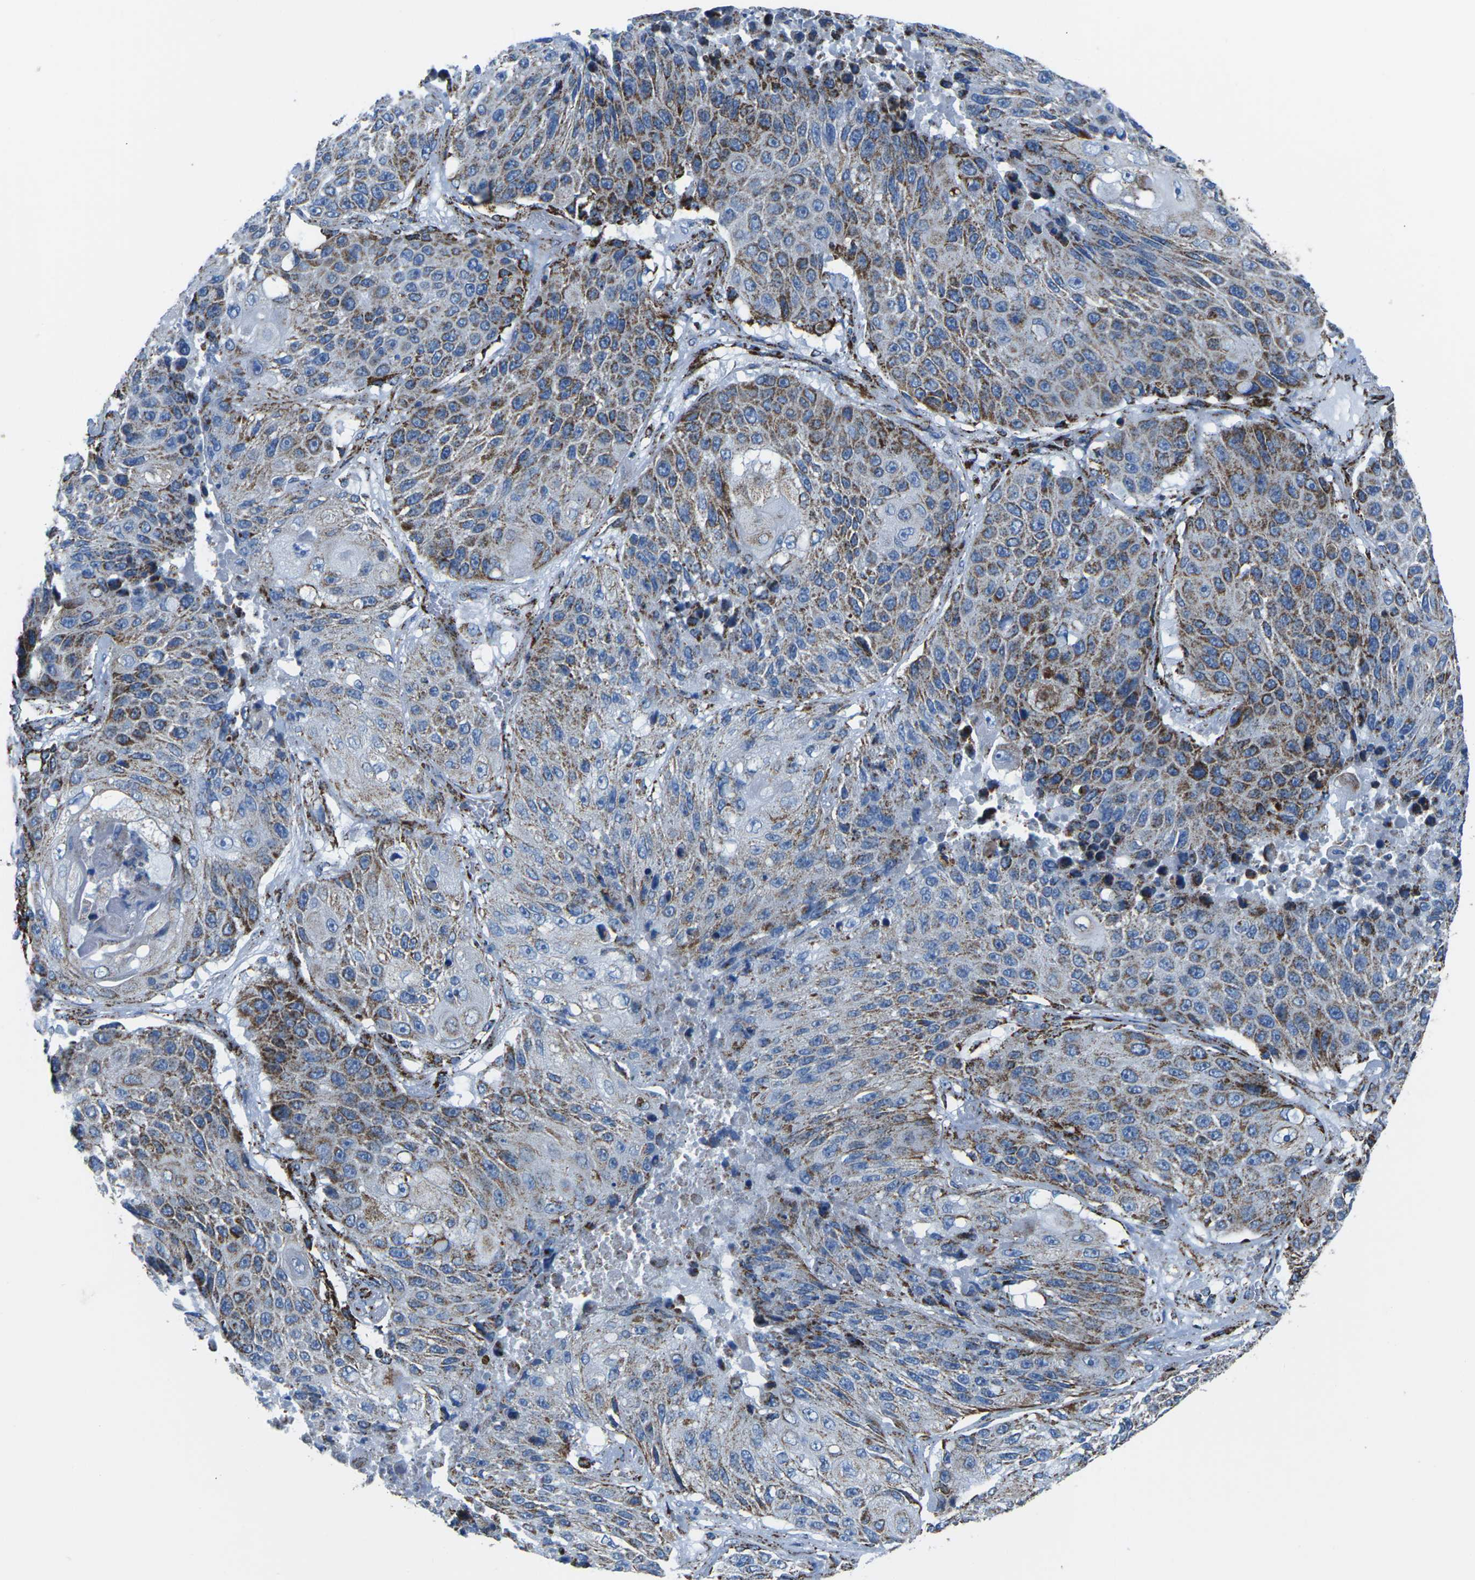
{"staining": {"intensity": "strong", "quantity": "25%-75%", "location": "cytoplasmic/membranous"}, "tissue": "lung cancer", "cell_type": "Tumor cells", "image_type": "cancer", "snomed": [{"axis": "morphology", "description": "Squamous cell carcinoma, NOS"}, {"axis": "topography", "description": "Lung"}], "caption": "Immunohistochemical staining of human lung squamous cell carcinoma reveals high levels of strong cytoplasmic/membranous protein expression in about 25%-75% of tumor cells. (DAB (3,3'-diaminobenzidine) IHC with brightfield microscopy, high magnification).", "gene": "MT-CO2", "patient": {"sex": "male", "age": 61}}